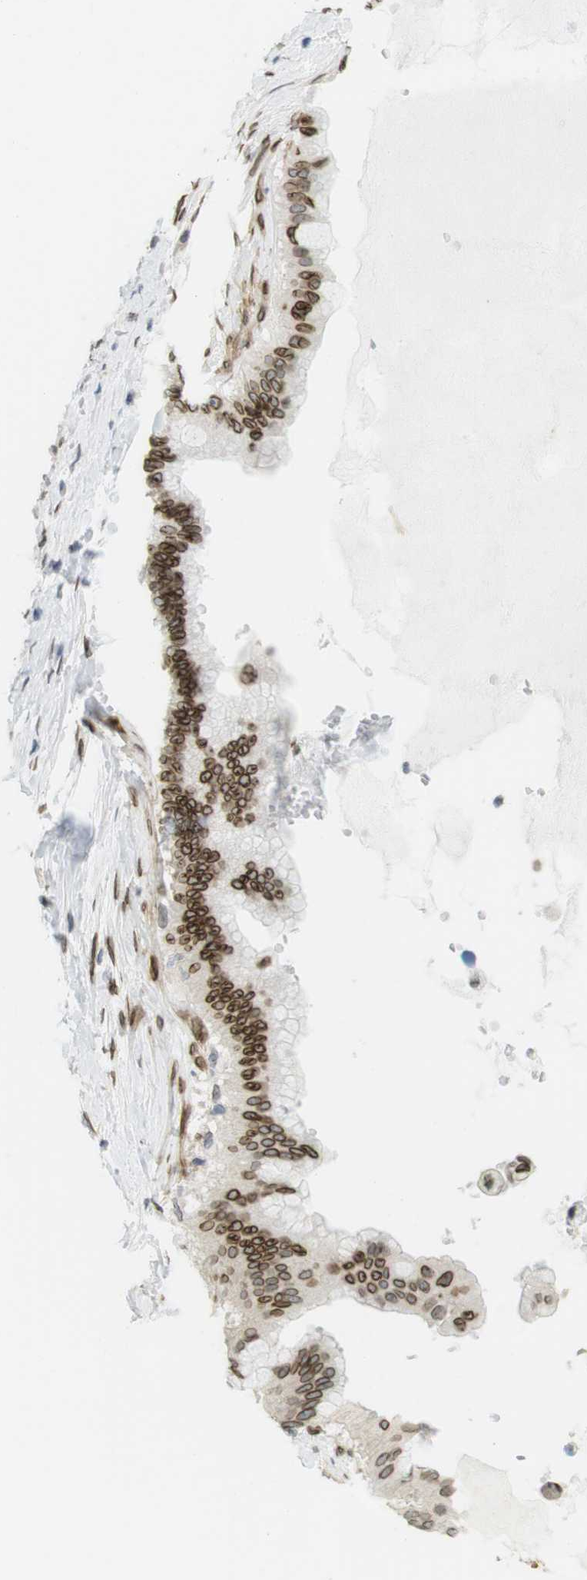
{"staining": {"intensity": "strong", "quantity": ">75%", "location": "cytoplasmic/membranous,nuclear"}, "tissue": "pancreatic cancer", "cell_type": "Tumor cells", "image_type": "cancer", "snomed": [{"axis": "morphology", "description": "Adenocarcinoma, NOS"}, {"axis": "topography", "description": "Pancreas"}], "caption": "There is high levels of strong cytoplasmic/membranous and nuclear expression in tumor cells of pancreatic adenocarcinoma, as demonstrated by immunohistochemical staining (brown color).", "gene": "ARL6IP6", "patient": {"sex": "male", "age": 55}}